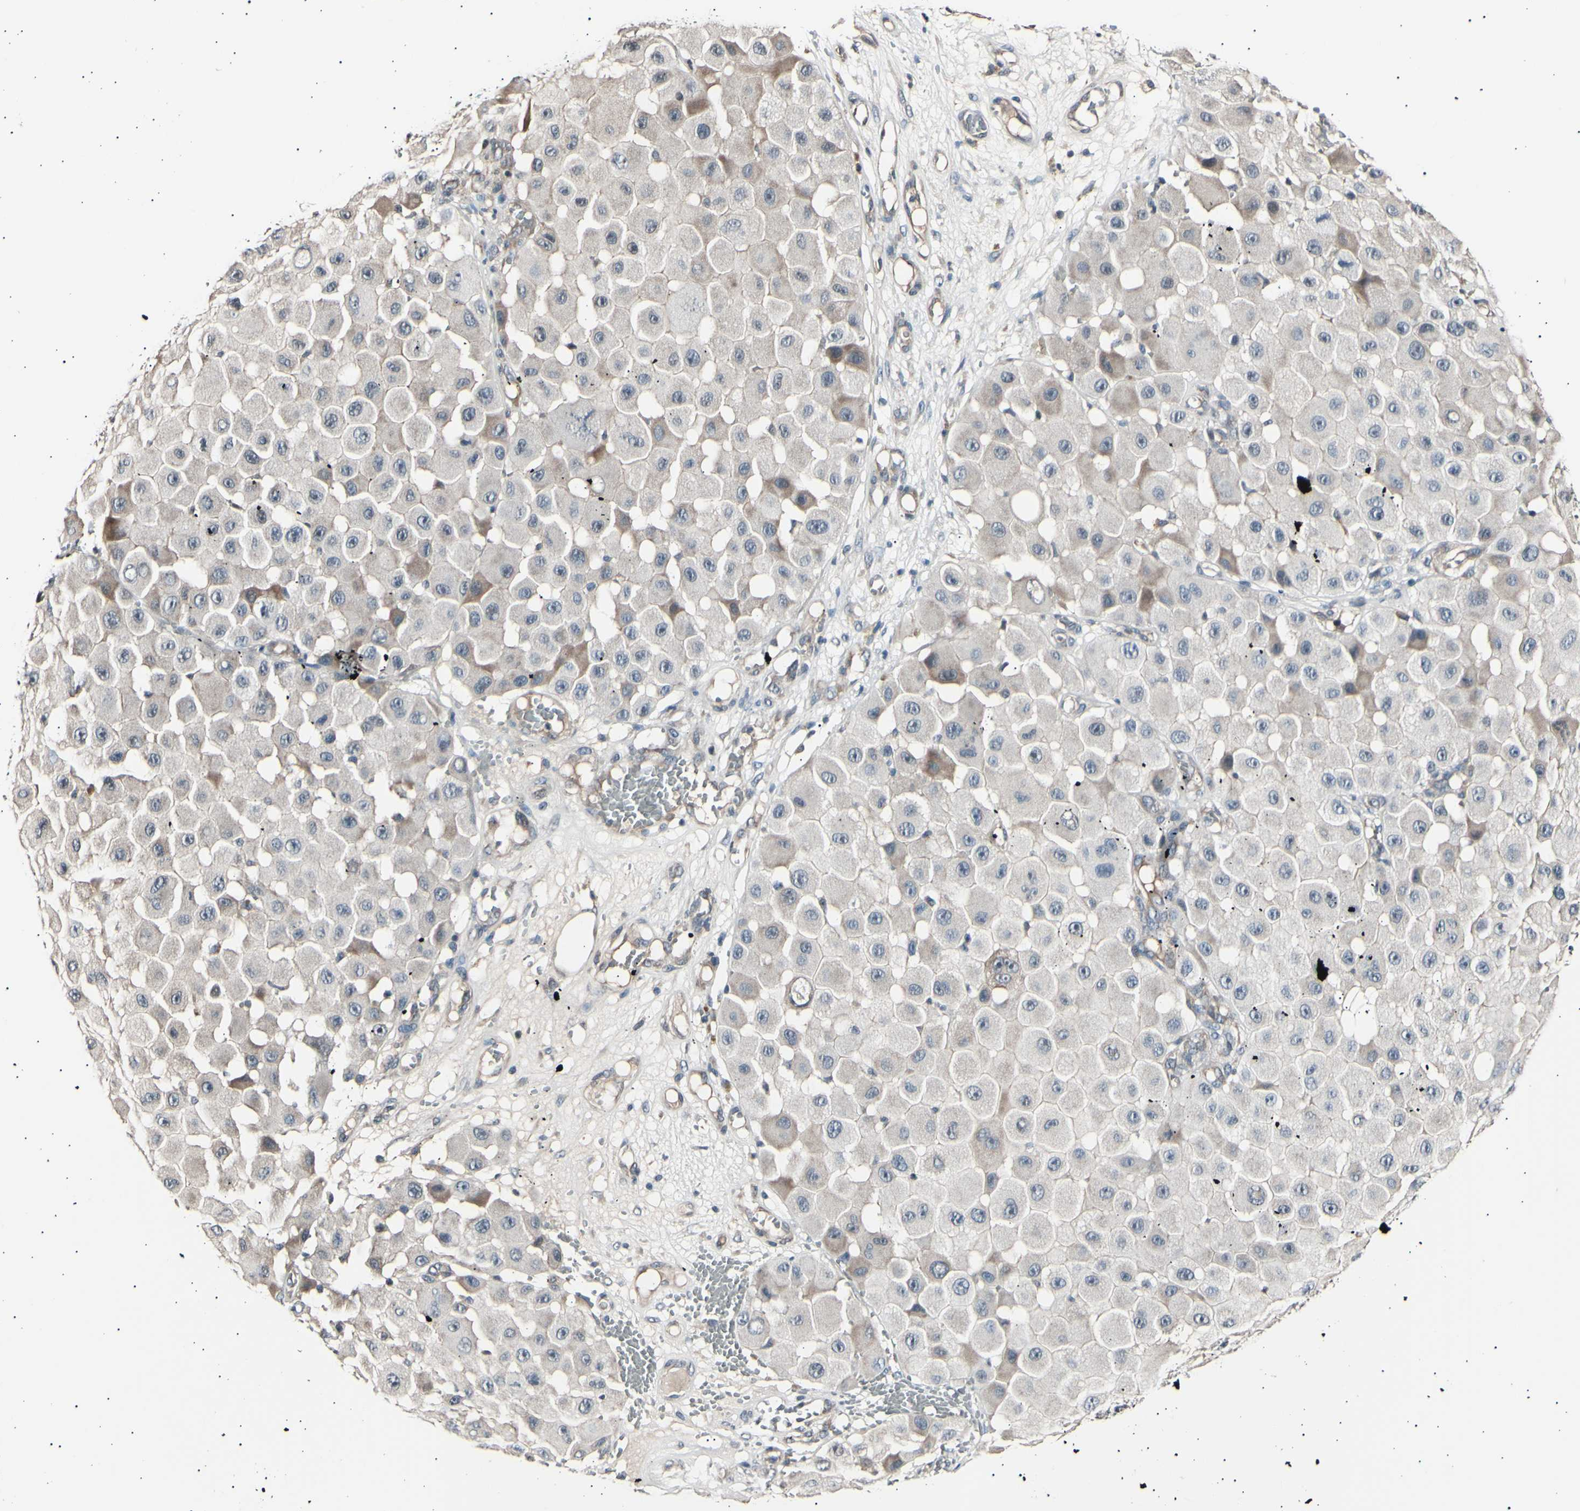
{"staining": {"intensity": "weak", "quantity": "<25%", "location": "cytoplasmic/membranous"}, "tissue": "melanoma", "cell_type": "Tumor cells", "image_type": "cancer", "snomed": [{"axis": "morphology", "description": "Malignant melanoma, NOS"}, {"axis": "topography", "description": "Skin"}], "caption": "Tumor cells show no significant protein expression in melanoma.", "gene": "AK1", "patient": {"sex": "female", "age": 81}}